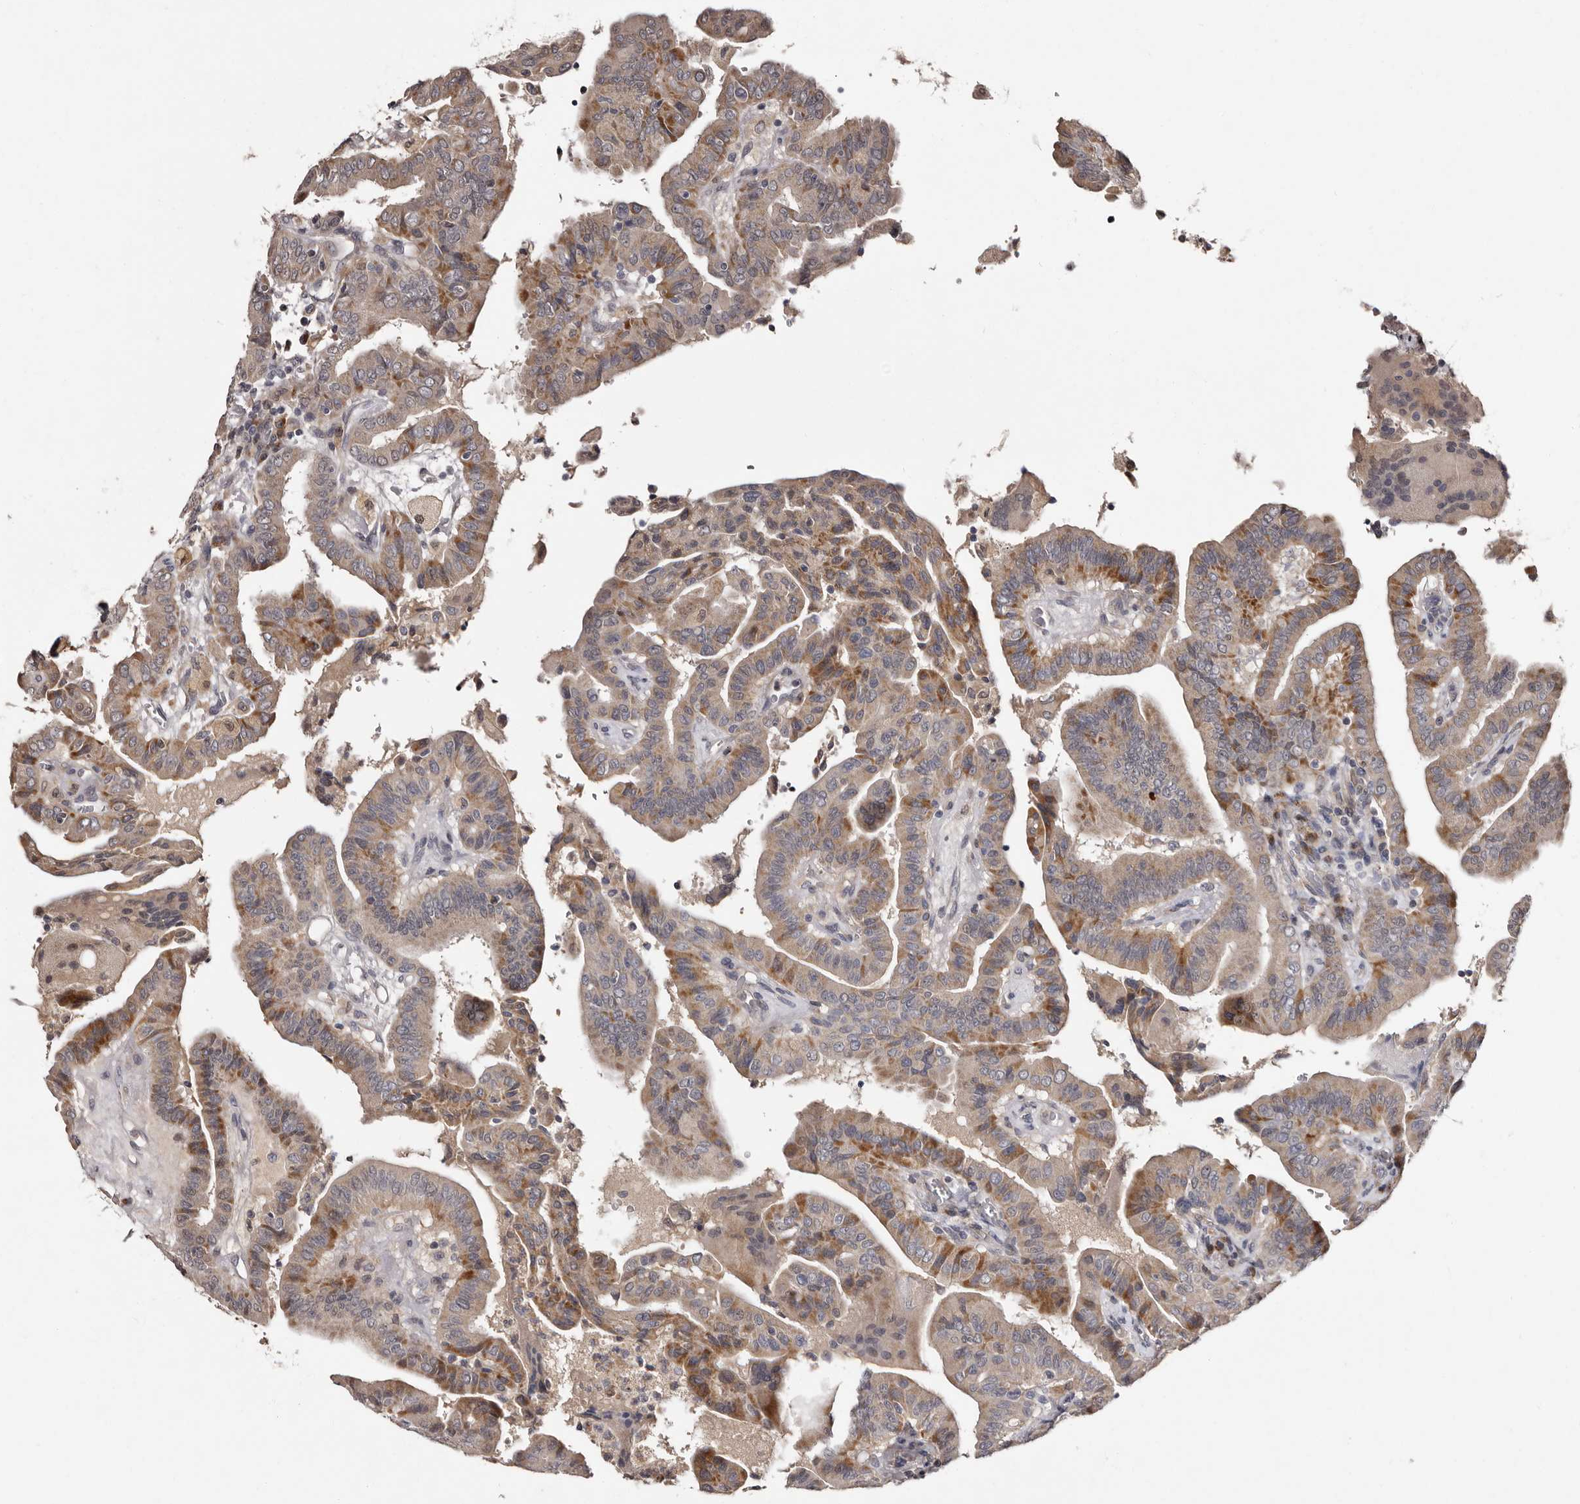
{"staining": {"intensity": "moderate", "quantity": "25%-75%", "location": "cytoplasmic/membranous"}, "tissue": "thyroid cancer", "cell_type": "Tumor cells", "image_type": "cancer", "snomed": [{"axis": "morphology", "description": "Papillary adenocarcinoma, NOS"}, {"axis": "topography", "description": "Thyroid gland"}], "caption": "The micrograph displays a brown stain indicating the presence of a protein in the cytoplasmic/membranous of tumor cells in thyroid papillary adenocarcinoma.", "gene": "DNPH1", "patient": {"sex": "male", "age": 33}}